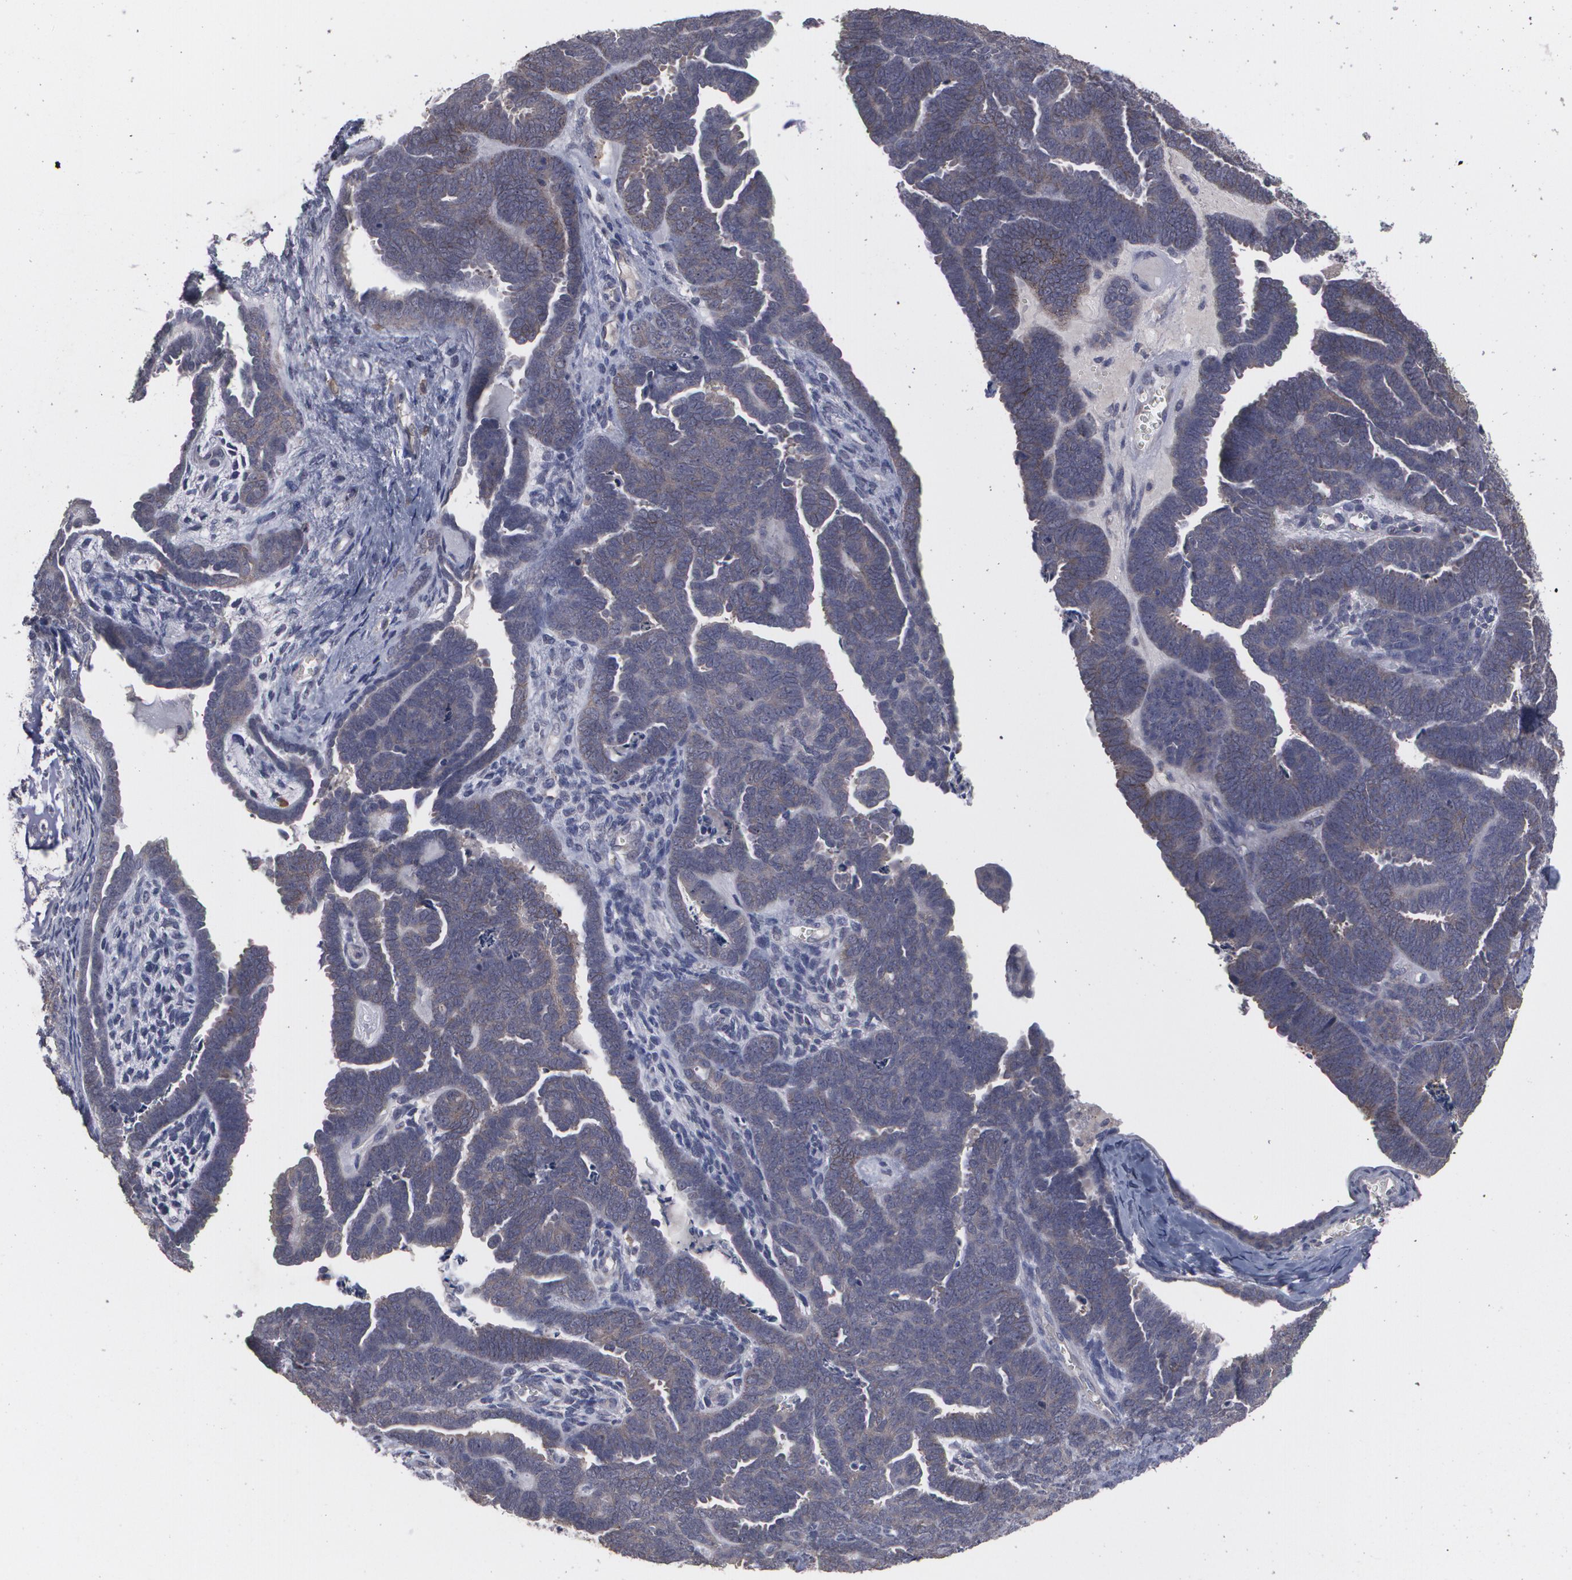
{"staining": {"intensity": "weak", "quantity": ">75%", "location": "cytoplasmic/membranous"}, "tissue": "endometrial cancer", "cell_type": "Tumor cells", "image_type": "cancer", "snomed": [{"axis": "morphology", "description": "Neoplasm, malignant, NOS"}, {"axis": "topography", "description": "Endometrium"}], "caption": "Weak cytoplasmic/membranous expression for a protein is seen in approximately >75% of tumor cells of endometrial cancer using IHC.", "gene": "ARF6", "patient": {"sex": "female", "age": 74}}